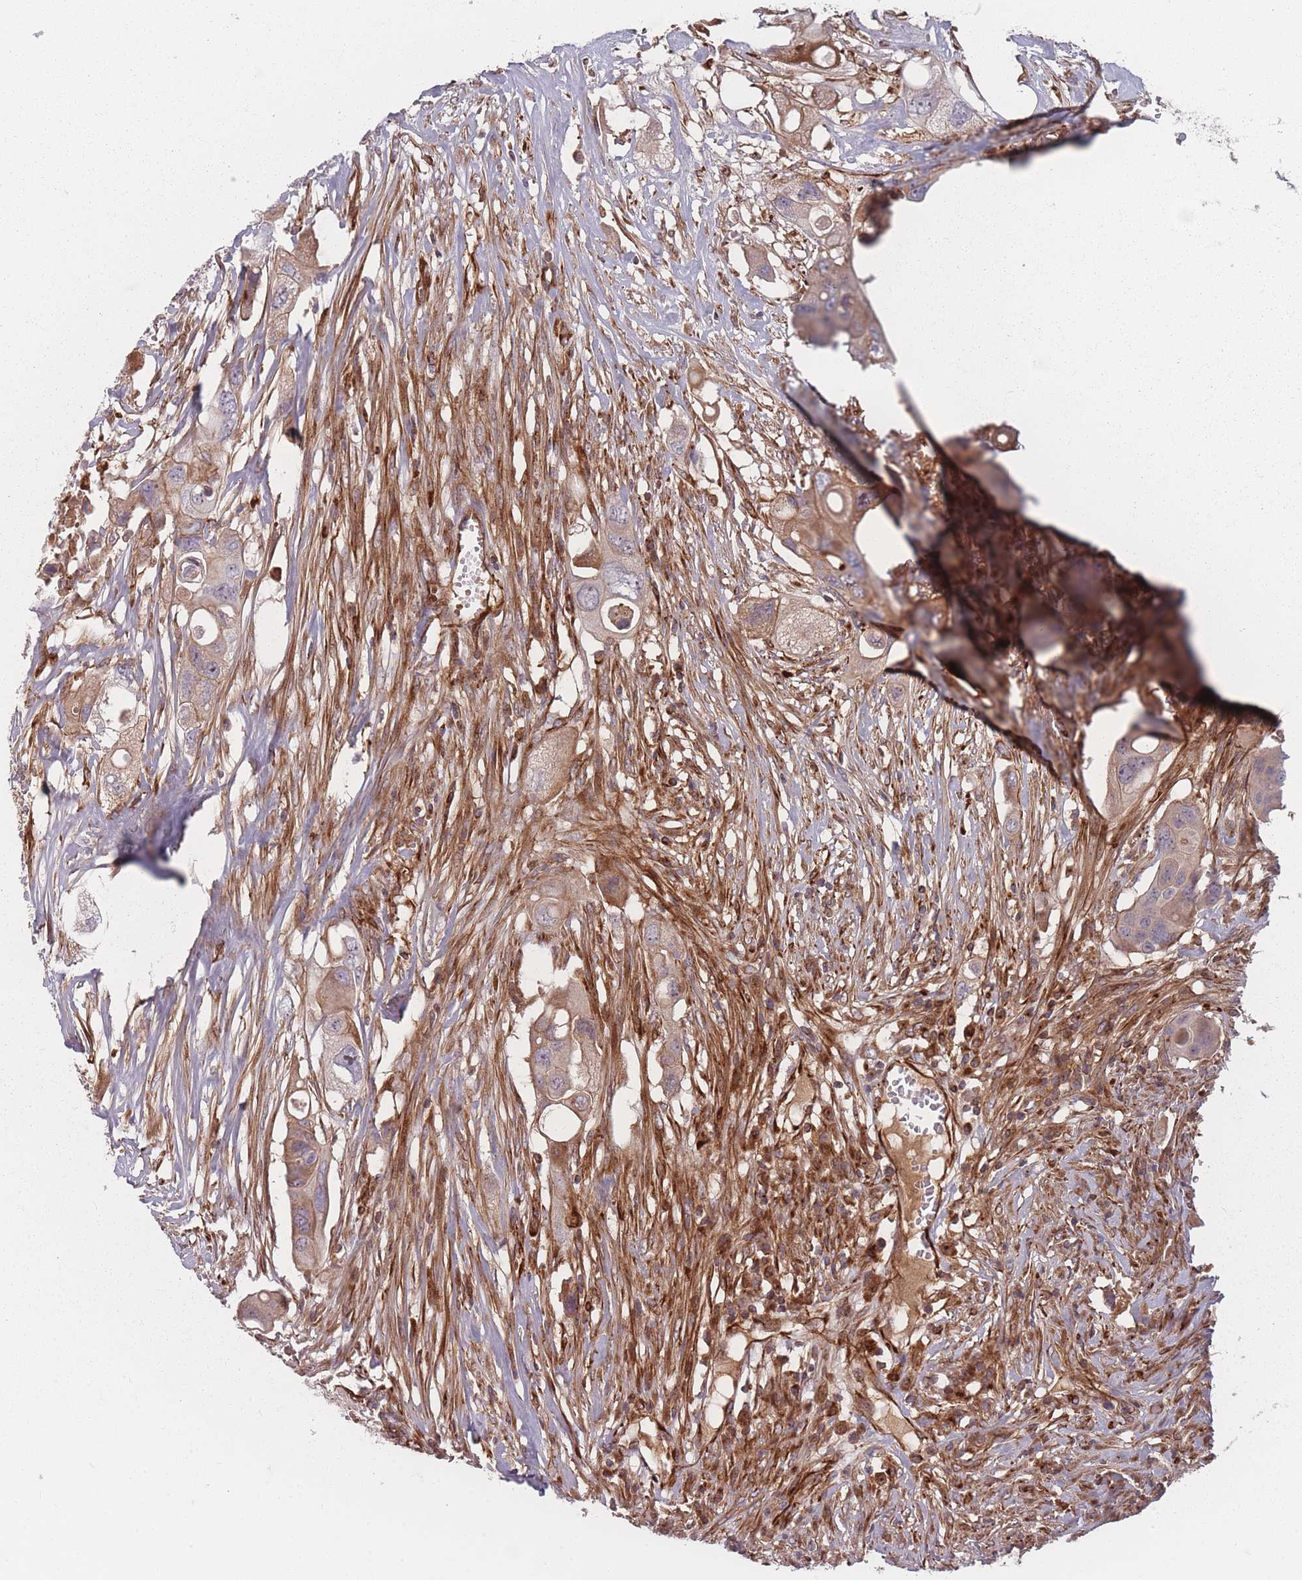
{"staining": {"intensity": "weak", "quantity": ">75%", "location": "cytoplasmic/membranous"}, "tissue": "colorectal cancer", "cell_type": "Tumor cells", "image_type": "cancer", "snomed": [{"axis": "morphology", "description": "Adenocarcinoma, NOS"}, {"axis": "topography", "description": "Colon"}], "caption": "Human colorectal cancer (adenocarcinoma) stained with a protein marker exhibits weak staining in tumor cells.", "gene": "EEF1AKMT2", "patient": {"sex": "male", "age": 77}}